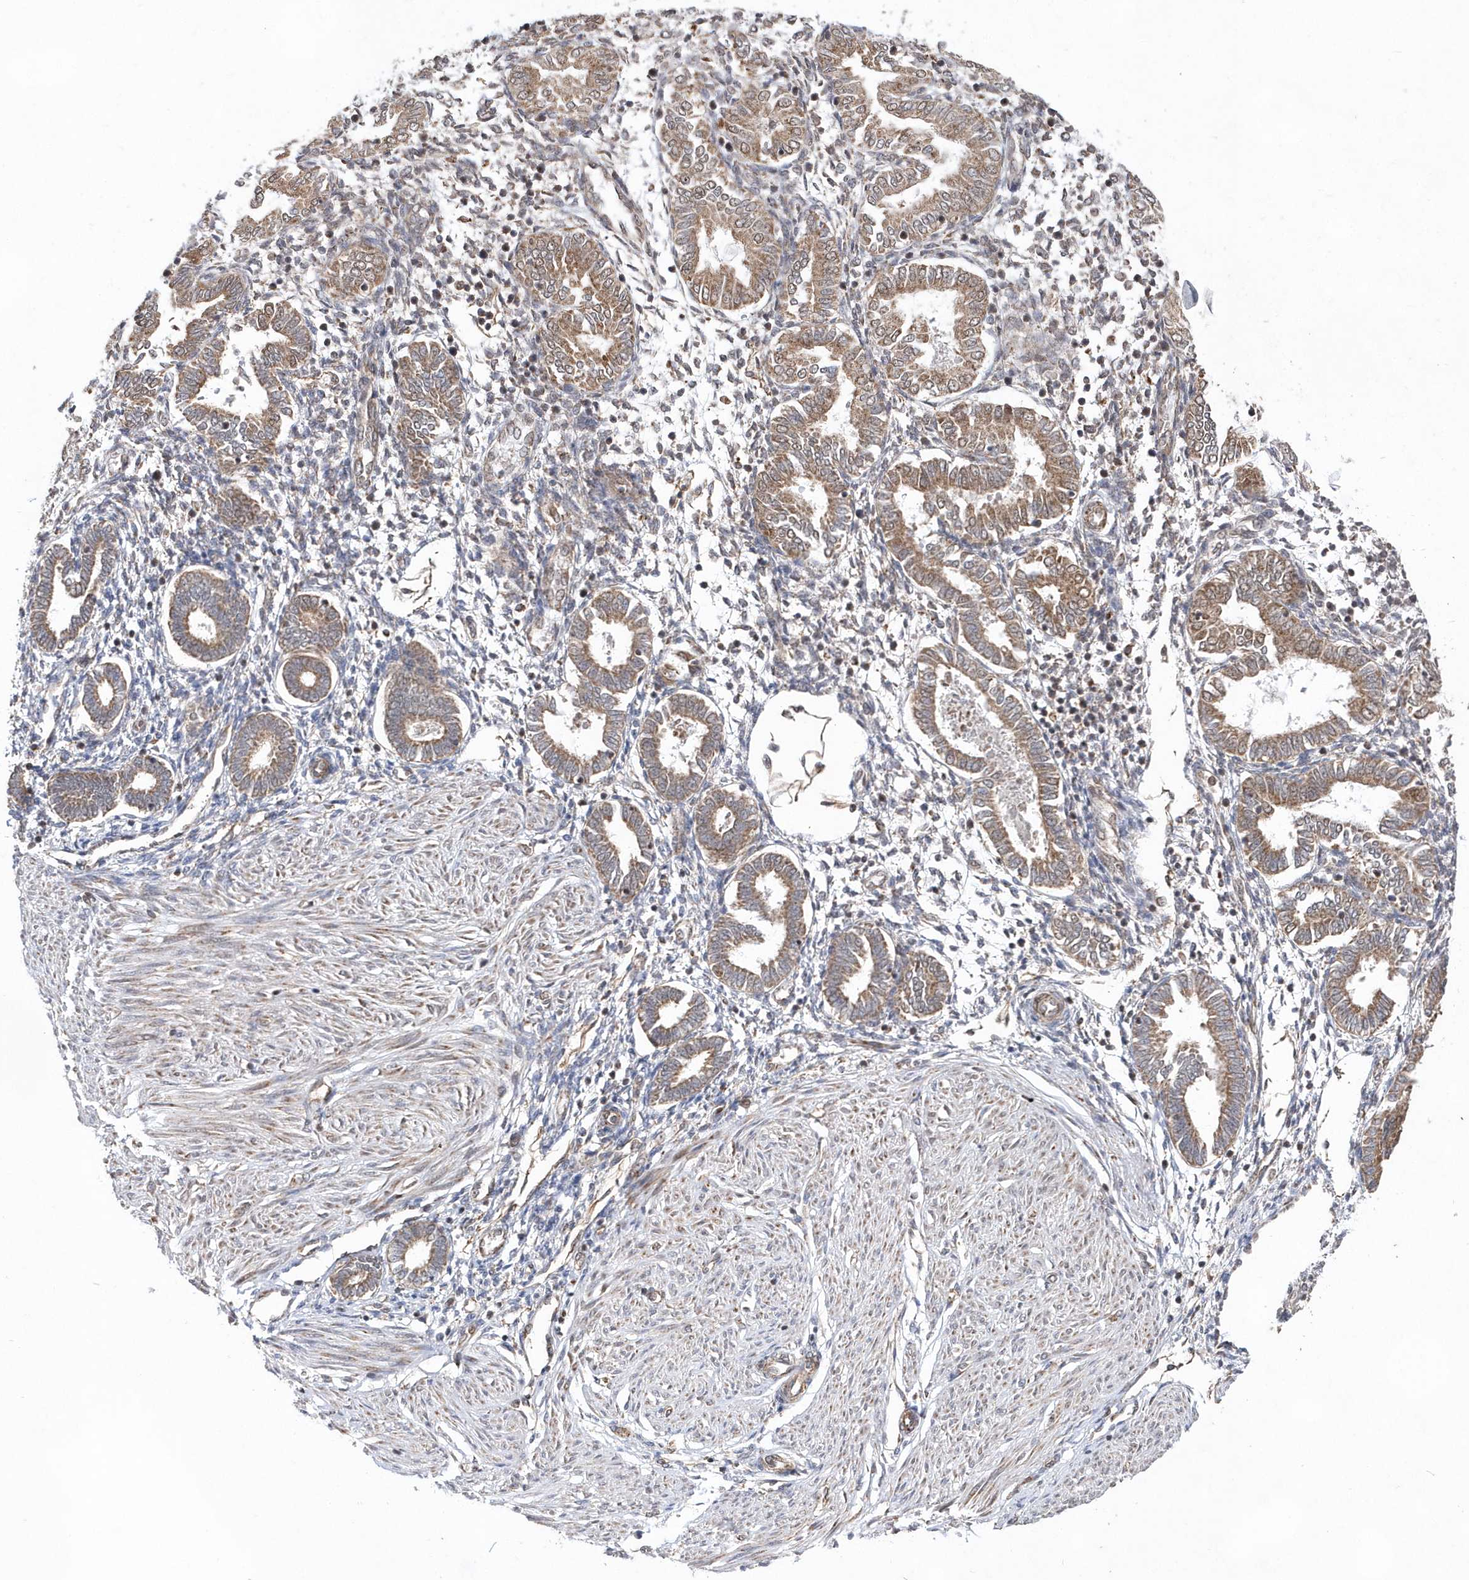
{"staining": {"intensity": "negative", "quantity": "none", "location": "none"}, "tissue": "endometrium", "cell_type": "Cells in endometrial stroma", "image_type": "normal", "snomed": [{"axis": "morphology", "description": "Normal tissue, NOS"}, {"axis": "topography", "description": "Endometrium"}], "caption": "Normal endometrium was stained to show a protein in brown. There is no significant positivity in cells in endometrial stroma. (DAB (3,3'-diaminobenzidine) immunohistochemistry, high magnification).", "gene": "DALRD3", "patient": {"sex": "female", "age": 53}}